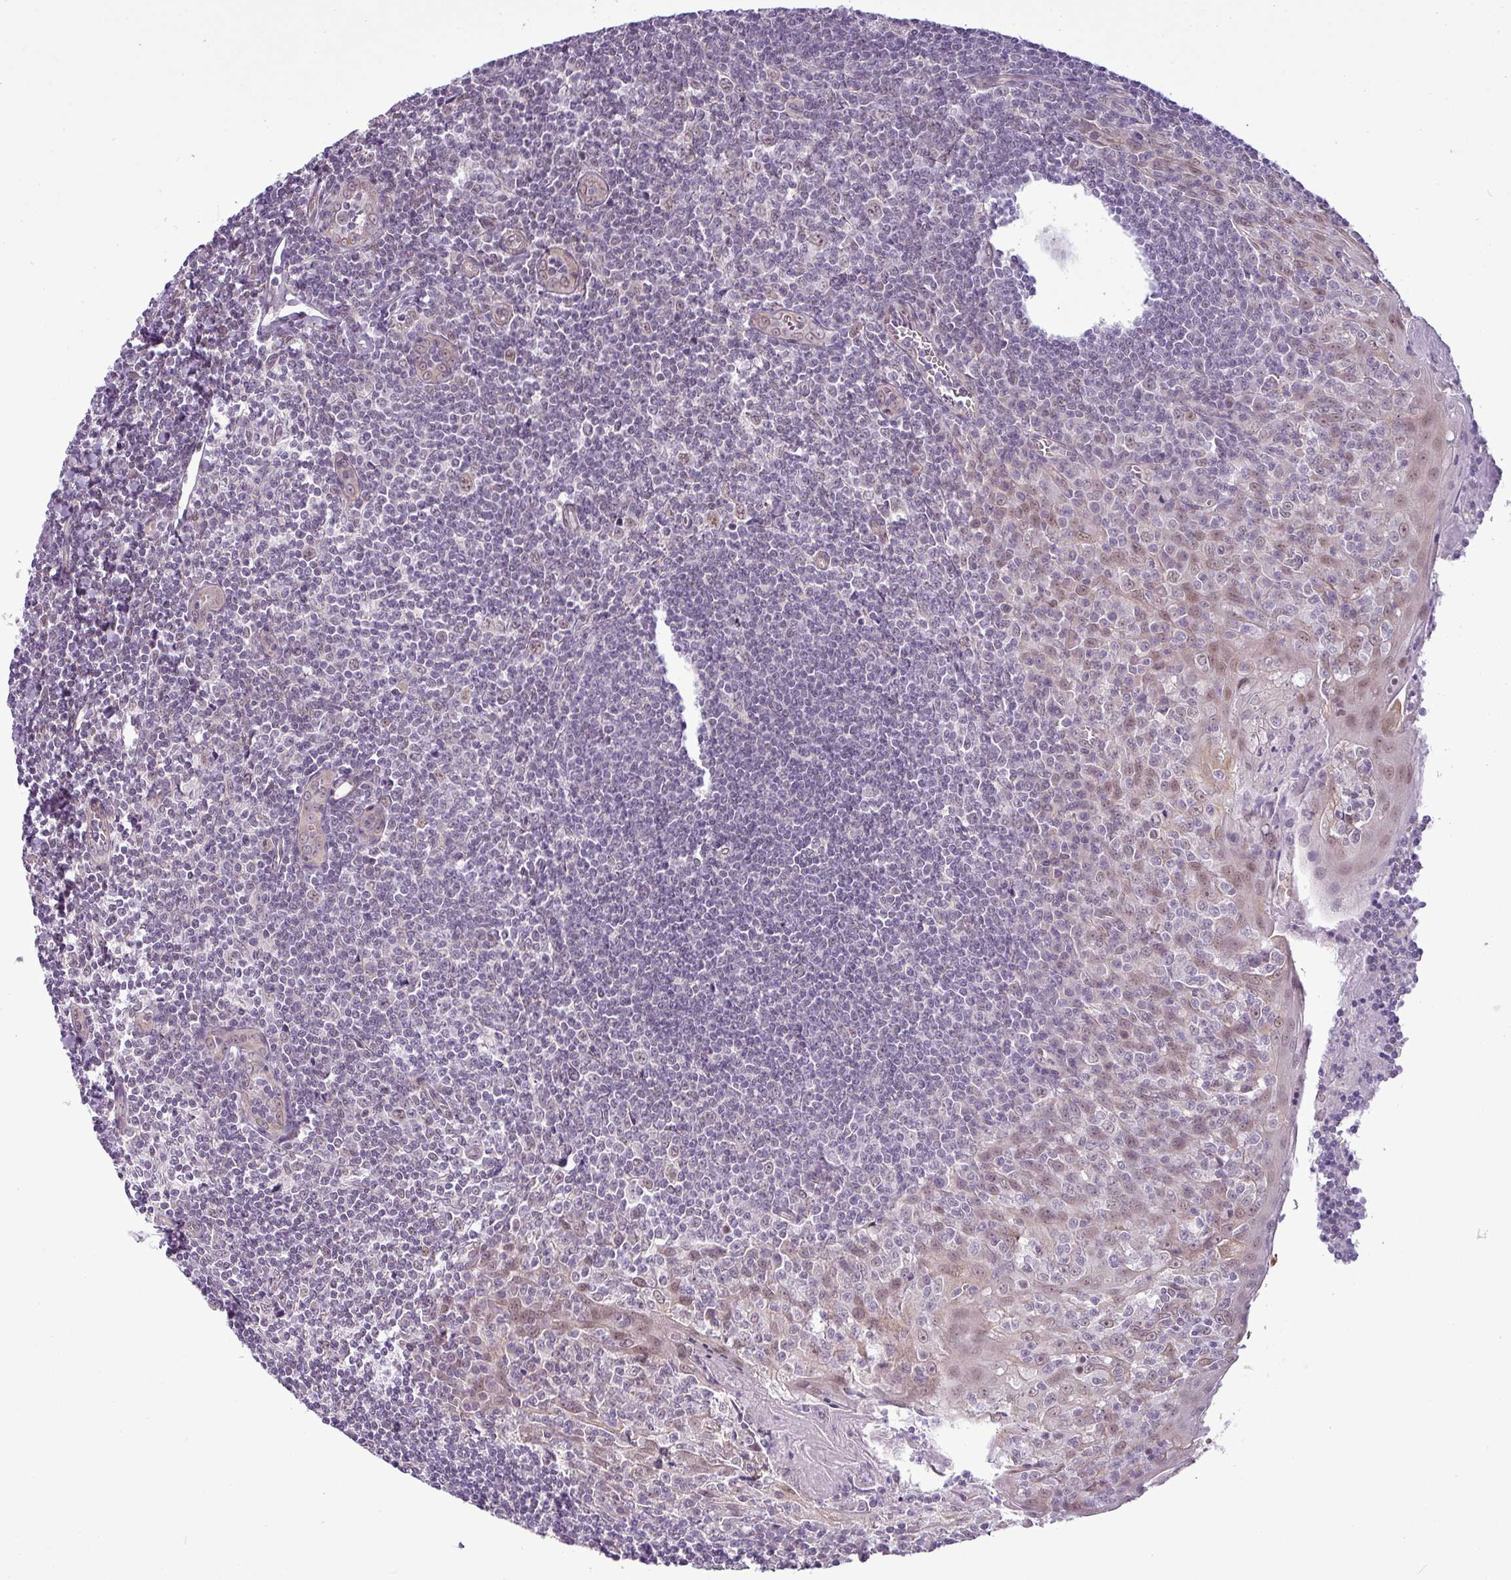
{"staining": {"intensity": "weak", "quantity": "25%-75%", "location": "nuclear"}, "tissue": "tonsil", "cell_type": "Germinal center cells", "image_type": "normal", "snomed": [{"axis": "morphology", "description": "Normal tissue, NOS"}, {"axis": "topography", "description": "Tonsil"}], "caption": "Germinal center cells show low levels of weak nuclear expression in about 25%-75% of cells in normal human tonsil.", "gene": "ZNF217", "patient": {"sex": "male", "age": 27}}